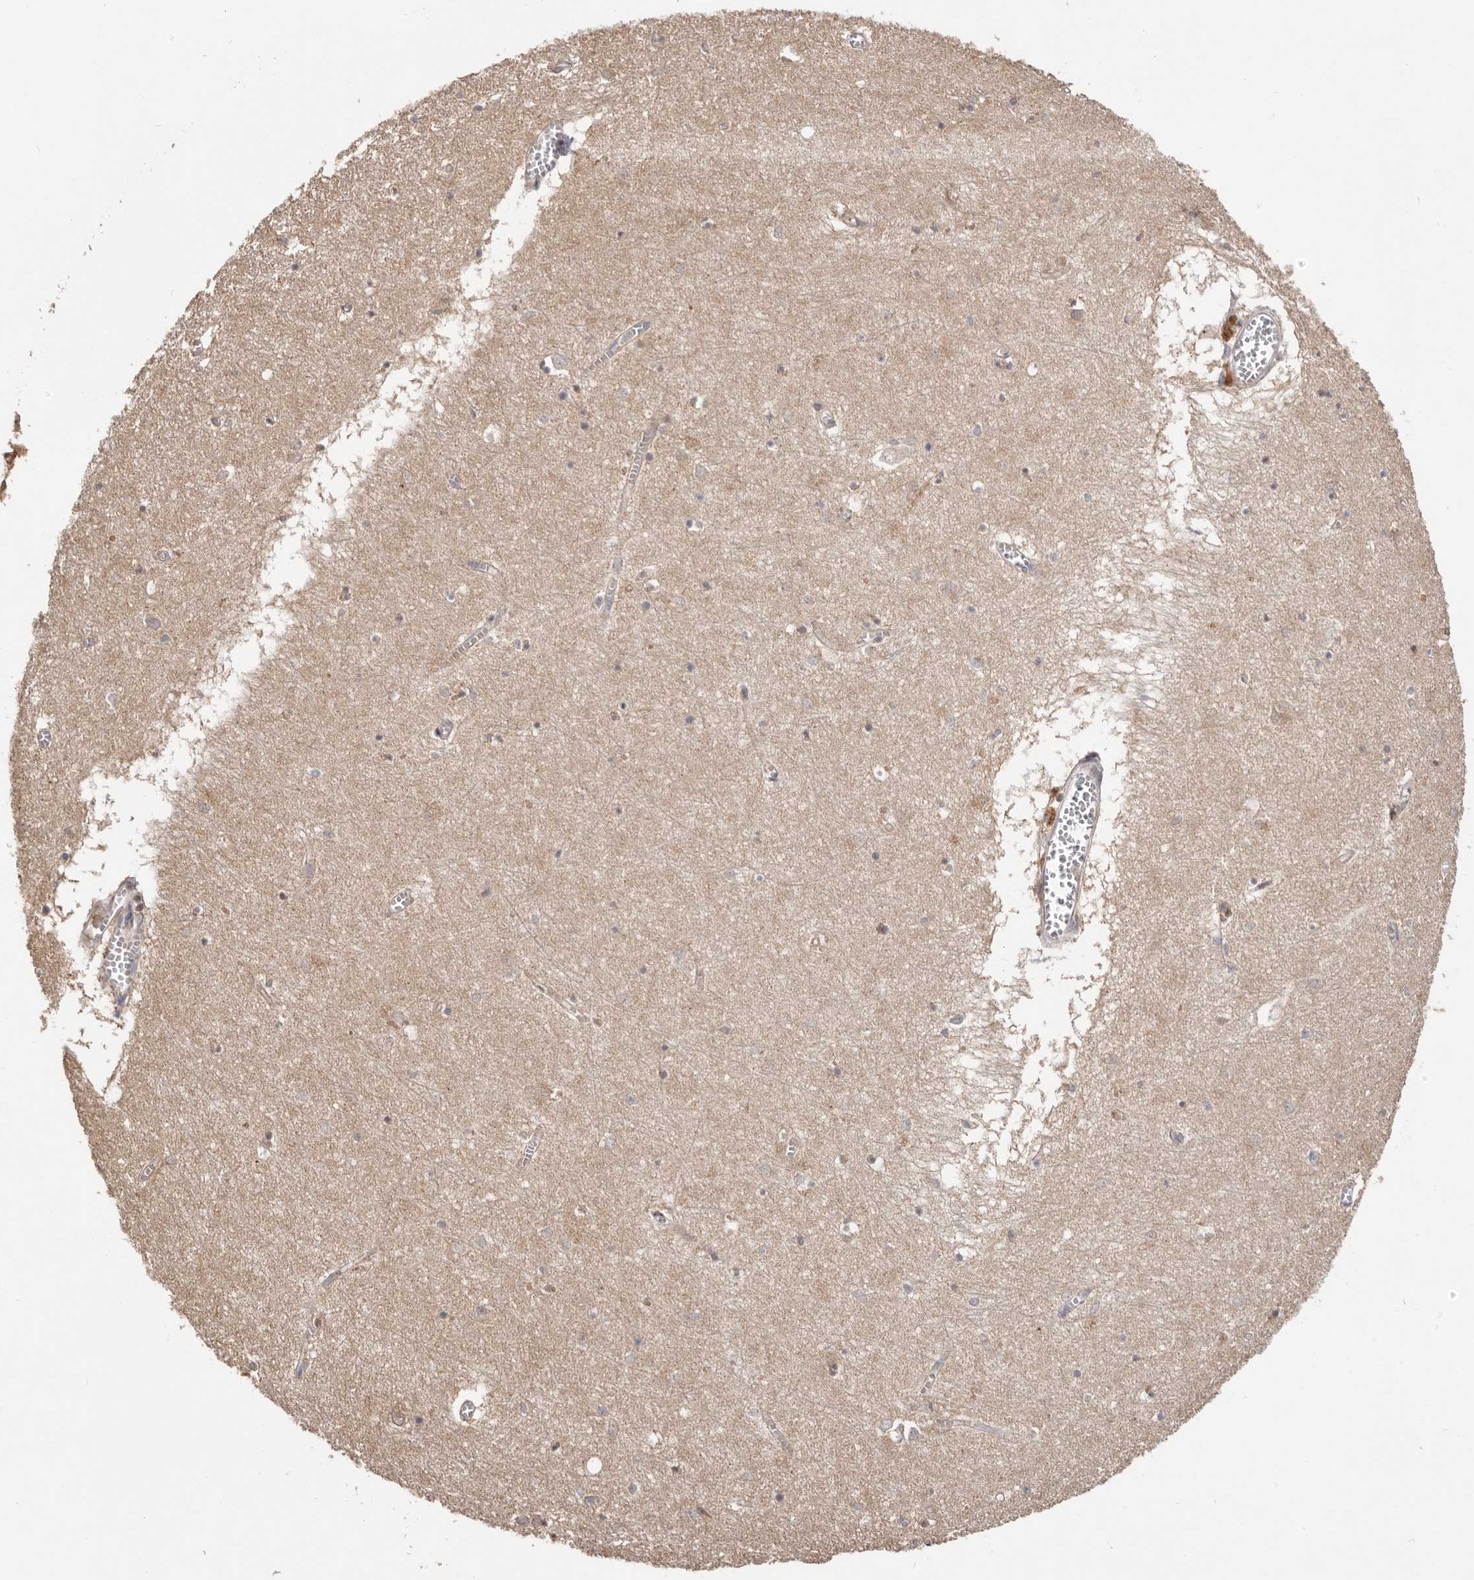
{"staining": {"intensity": "weak", "quantity": "<25%", "location": "cytoplasmic/membranous"}, "tissue": "hippocampus", "cell_type": "Glial cells", "image_type": "normal", "snomed": [{"axis": "morphology", "description": "Normal tissue, NOS"}, {"axis": "topography", "description": "Hippocampus"}], "caption": "This is an IHC histopathology image of unremarkable hippocampus. There is no positivity in glial cells.", "gene": "LRP6", "patient": {"sex": "male", "age": 70}}